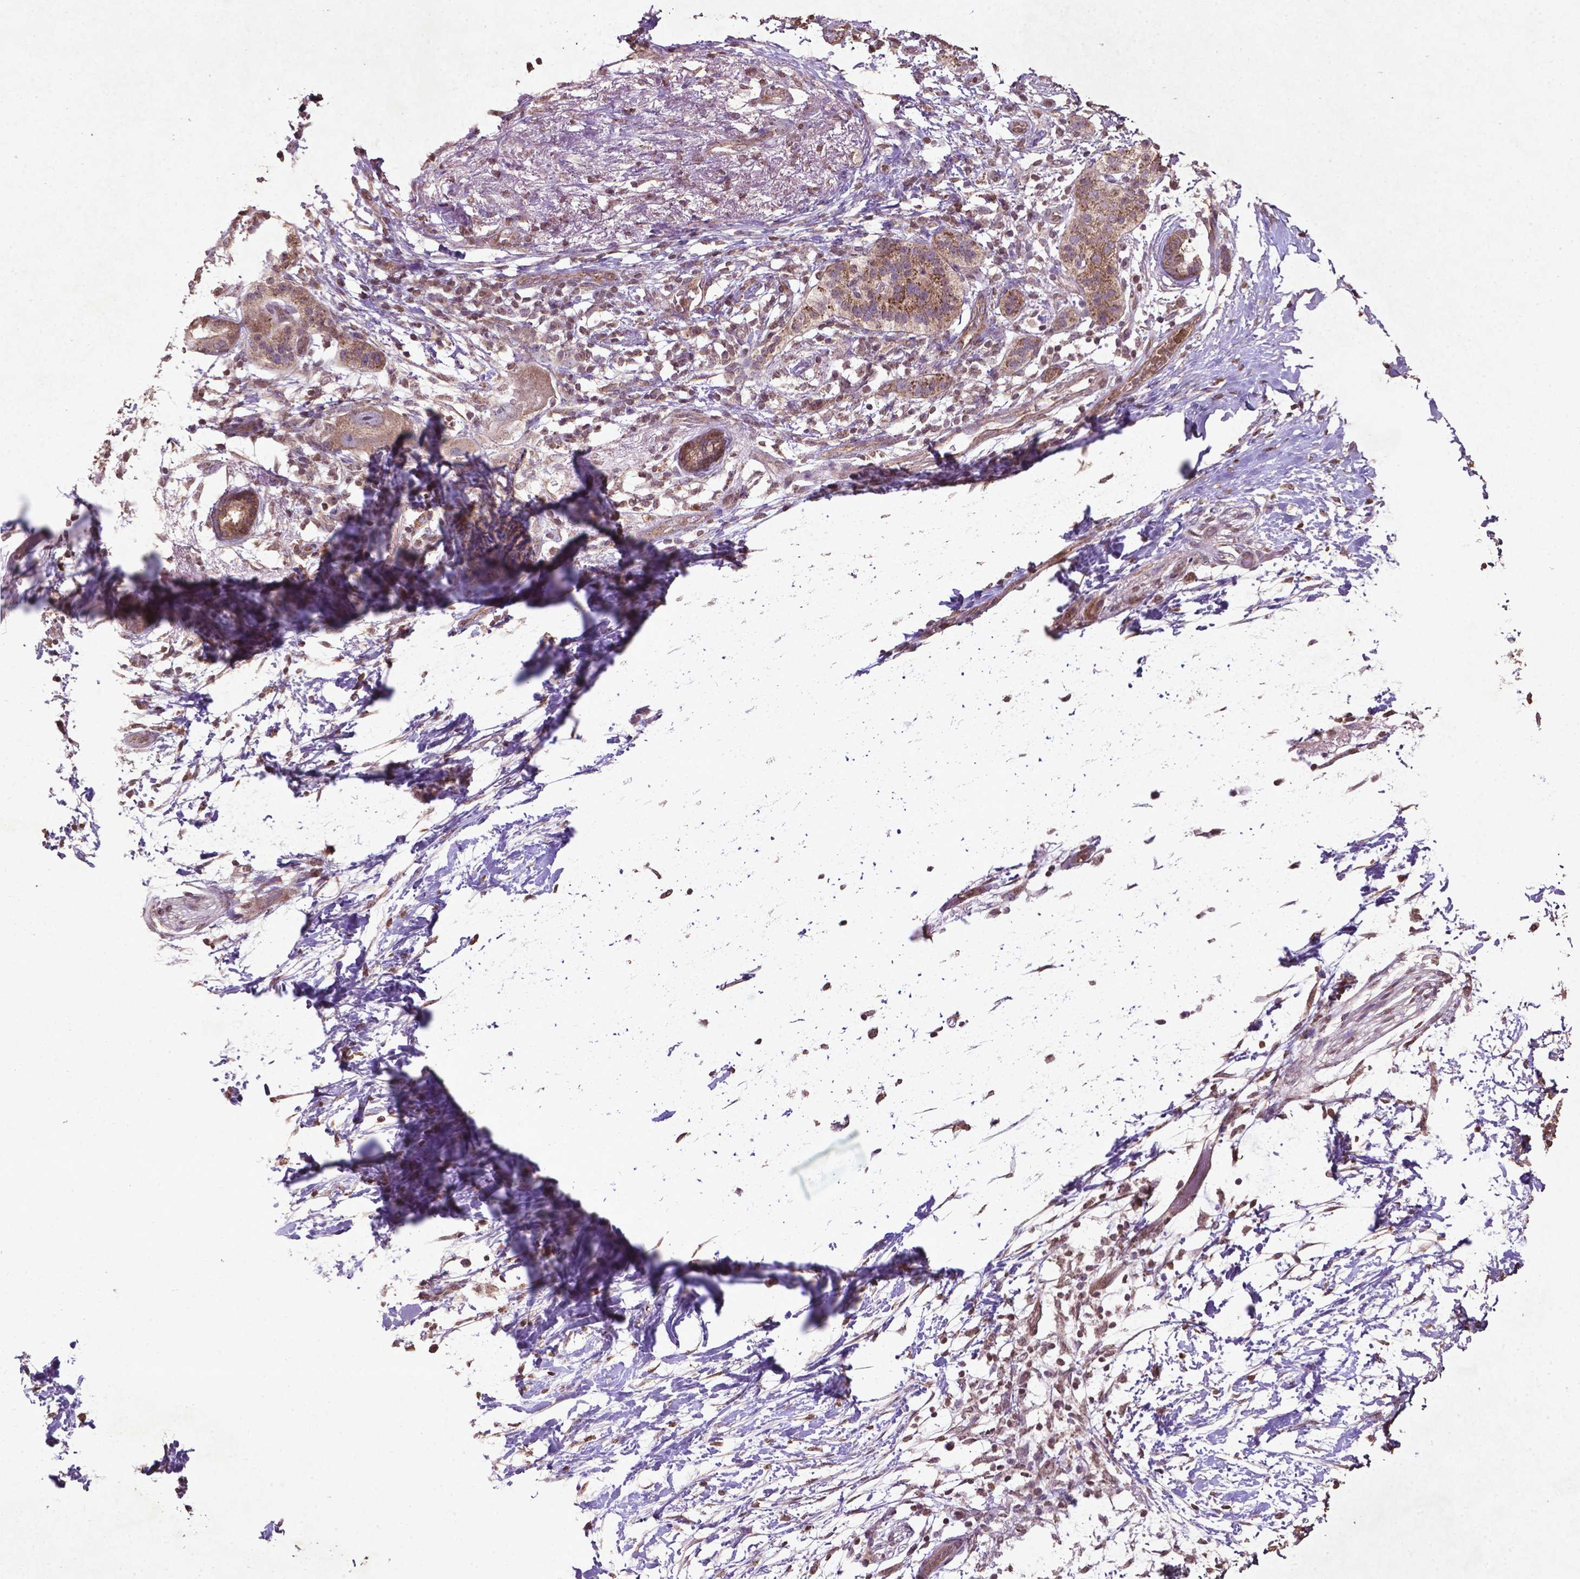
{"staining": {"intensity": "moderate", "quantity": ">75%", "location": "cytoplasmic/membranous"}, "tissue": "pancreatic cancer", "cell_type": "Tumor cells", "image_type": "cancer", "snomed": [{"axis": "morphology", "description": "Adenocarcinoma, NOS"}, {"axis": "topography", "description": "Pancreas"}], "caption": "Pancreatic cancer (adenocarcinoma) stained with DAB (3,3'-diaminobenzidine) immunohistochemistry shows medium levels of moderate cytoplasmic/membranous expression in about >75% of tumor cells.", "gene": "MTOR", "patient": {"sex": "female", "age": 72}}